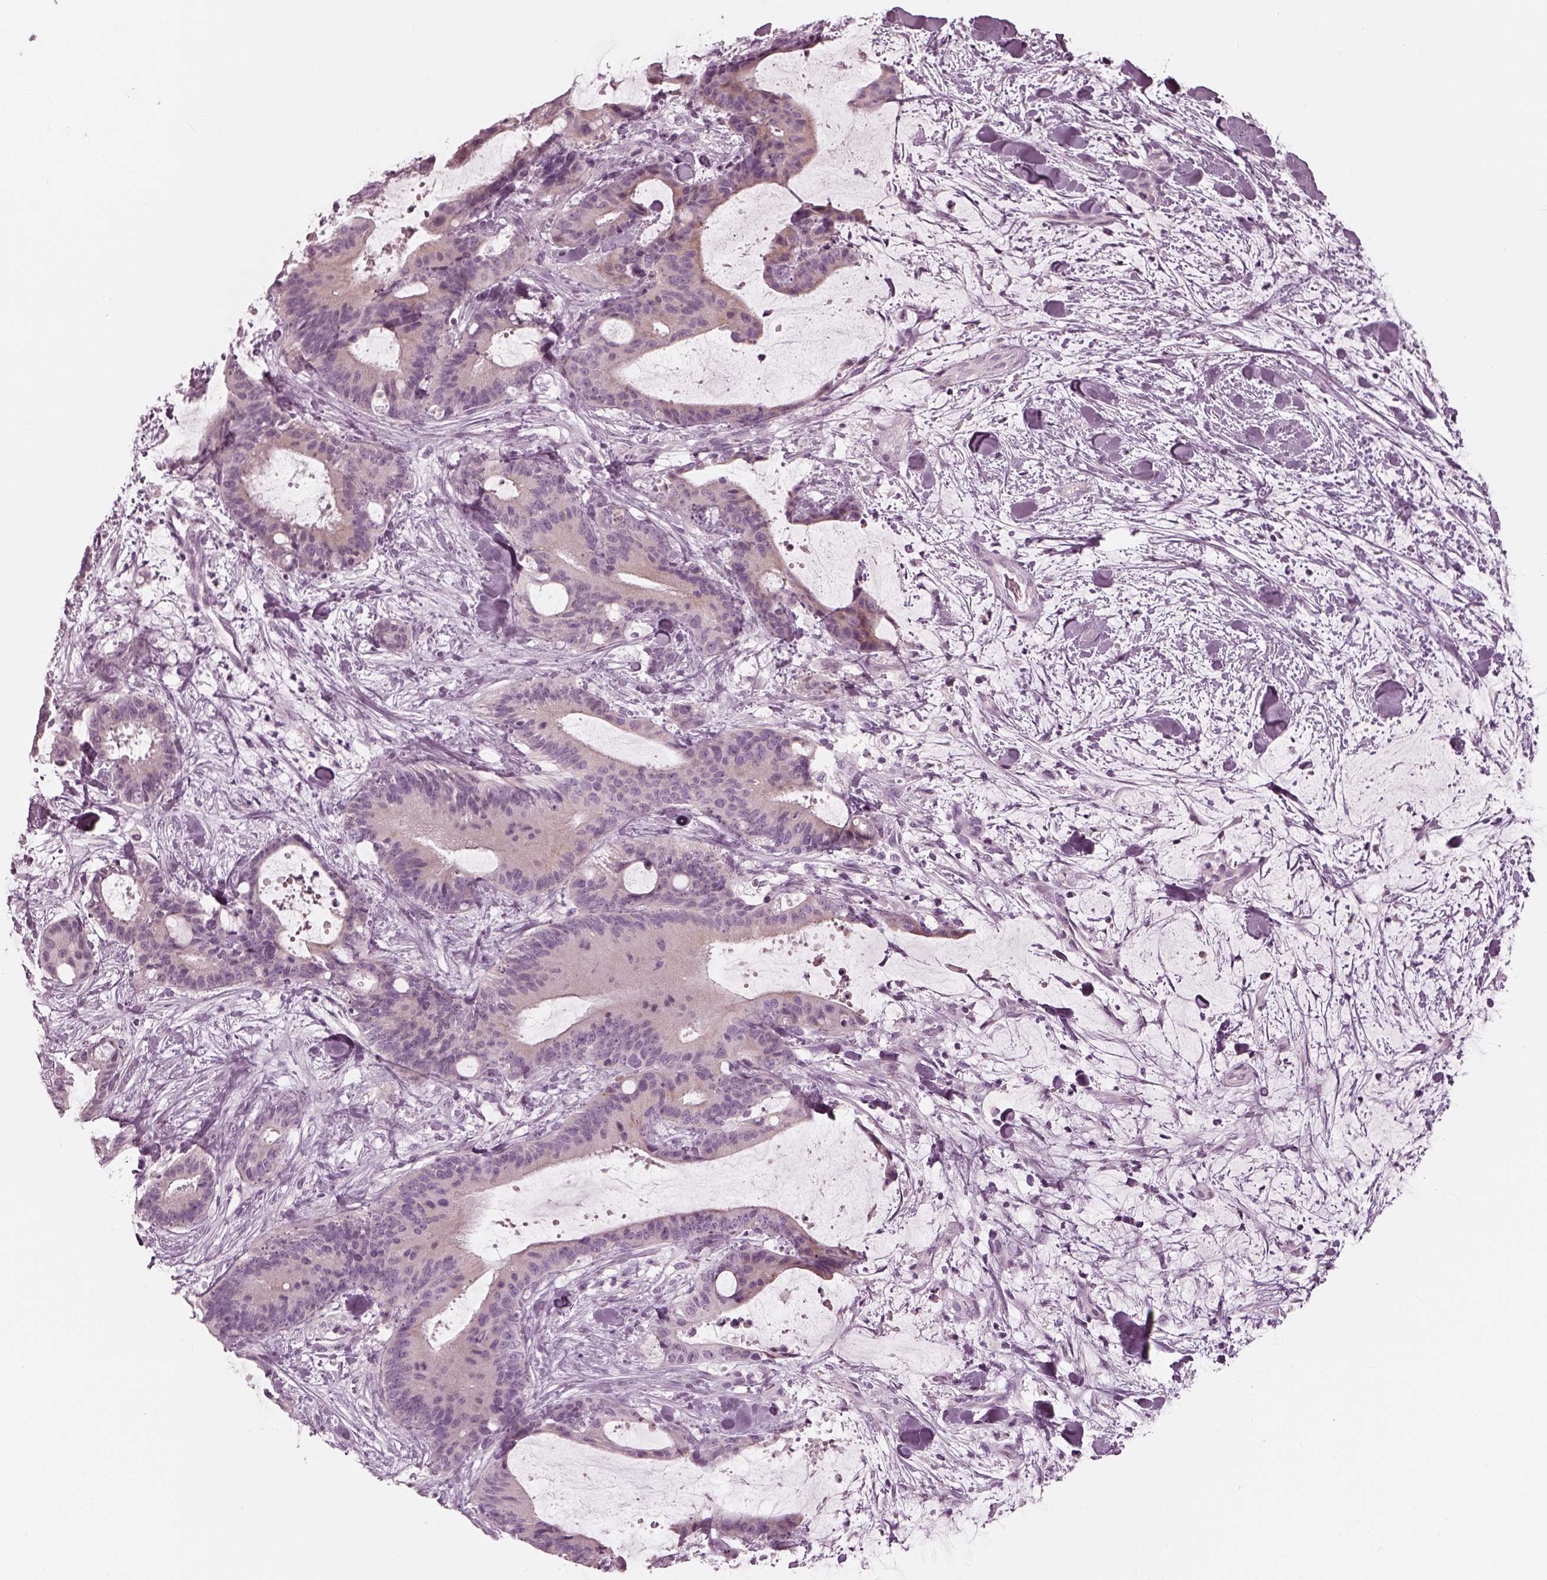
{"staining": {"intensity": "negative", "quantity": "none", "location": "none"}, "tissue": "liver cancer", "cell_type": "Tumor cells", "image_type": "cancer", "snomed": [{"axis": "morphology", "description": "Cholangiocarcinoma"}, {"axis": "topography", "description": "Liver"}], "caption": "Liver cholangiocarcinoma stained for a protein using immunohistochemistry displays no staining tumor cells.", "gene": "CNTN1", "patient": {"sex": "female", "age": 73}}